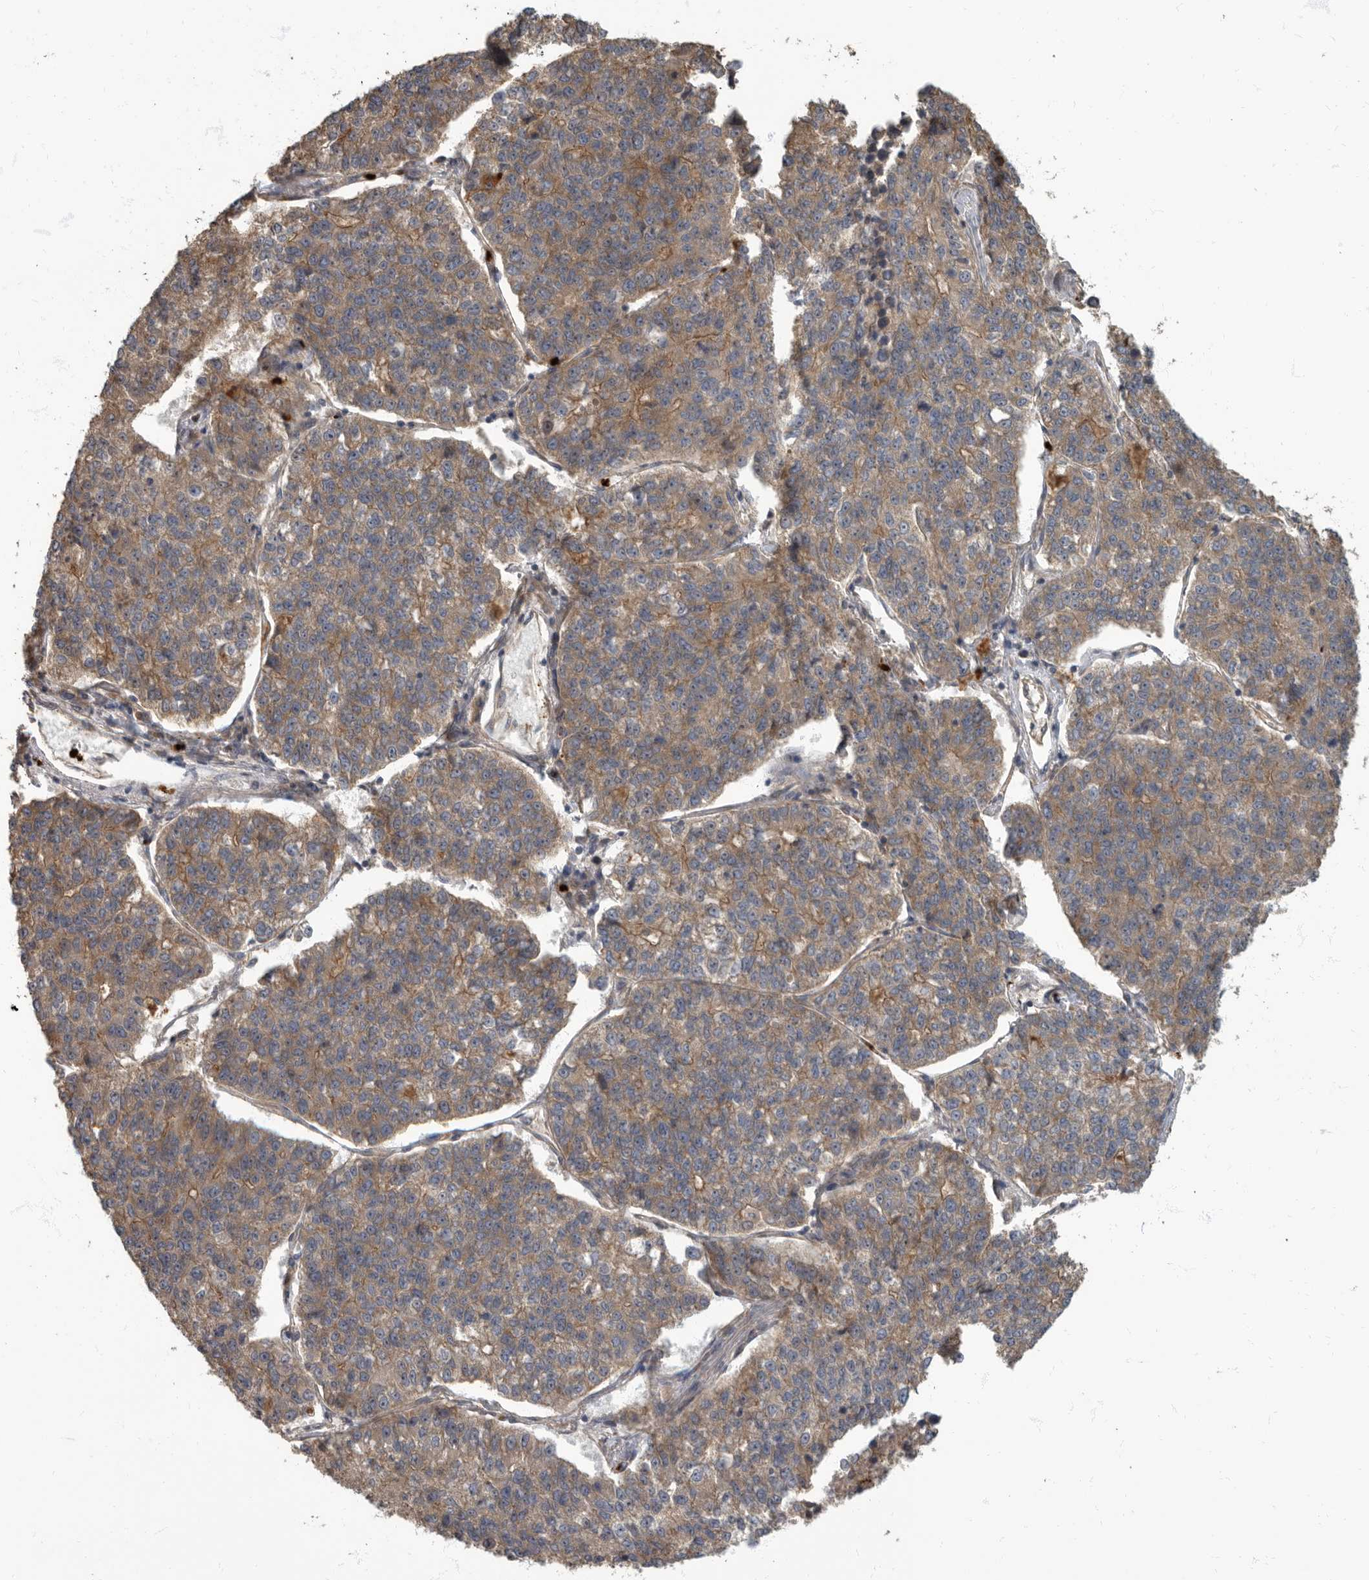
{"staining": {"intensity": "moderate", "quantity": ">75%", "location": "cytoplasmic/membranous"}, "tissue": "lung cancer", "cell_type": "Tumor cells", "image_type": "cancer", "snomed": [{"axis": "morphology", "description": "Adenocarcinoma, NOS"}, {"axis": "topography", "description": "Lung"}], "caption": "Immunohistochemical staining of human lung cancer displays medium levels of moderate cytoplasmic/membranous protein staining in approximately >75% of tumor cells.", "gene": "DAAM1", "patient": {"sex": "male", "age": 49}}